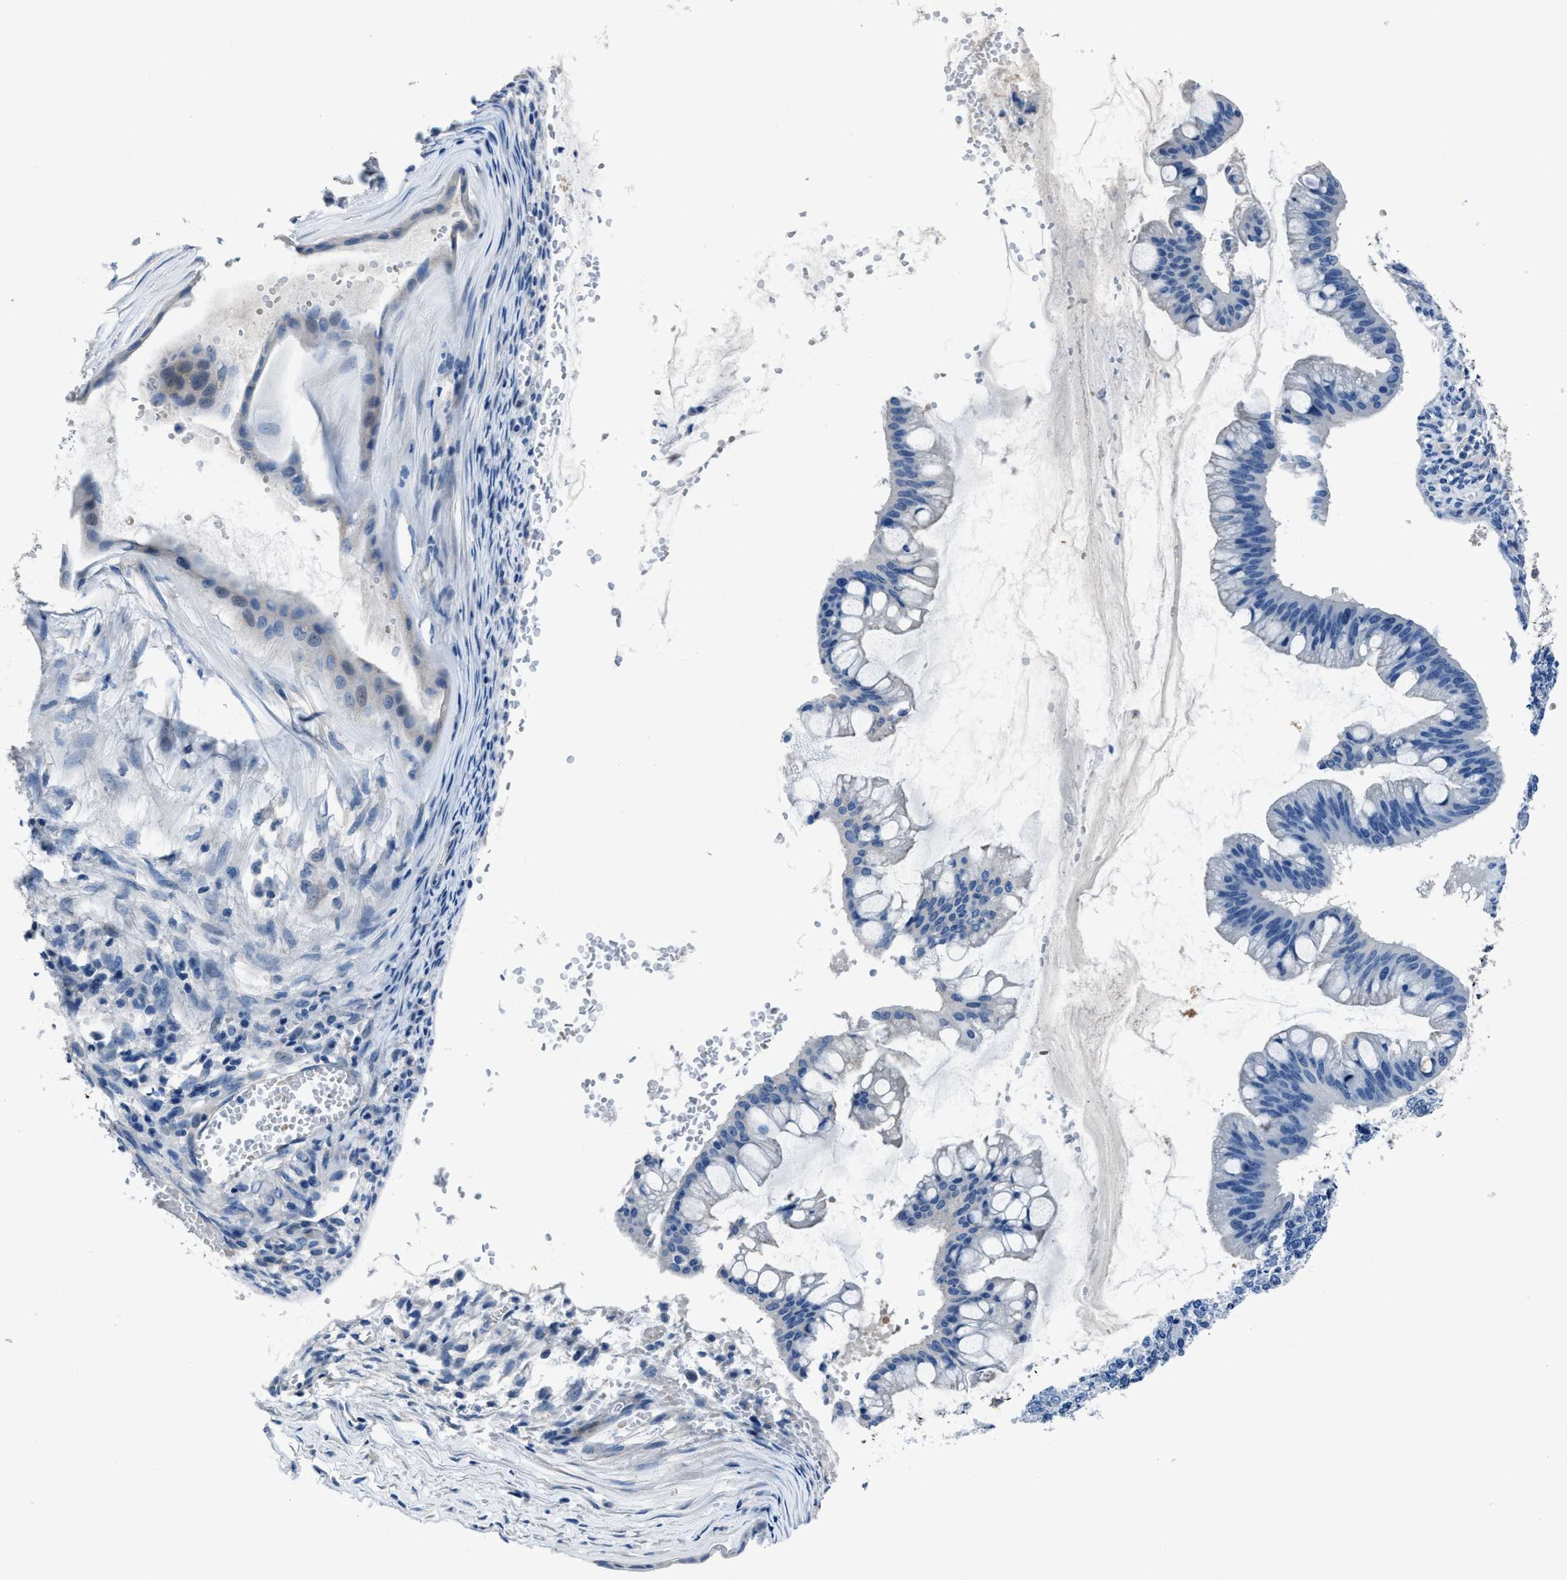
{"staining": {"intensity": "negative", "quantity": "none", "location": "none"}, "tissue": "ovarian cancer", "cell_type": "Tumor cells", "image_type": "cancer", "snomed": [{"axis": "morphology", "description": "Cystadenocarcinoma, mucinous, NOS"}, {"axis": "topography", "description": "Ovary"}], "caption": "IHC histopathology image of neoplastic tissue: human ovarian cancer stained with DAB shows no significant protein staining in tumor cells.", "gene": "NACAD", "patient": {"sex": "female", "age": 73}}